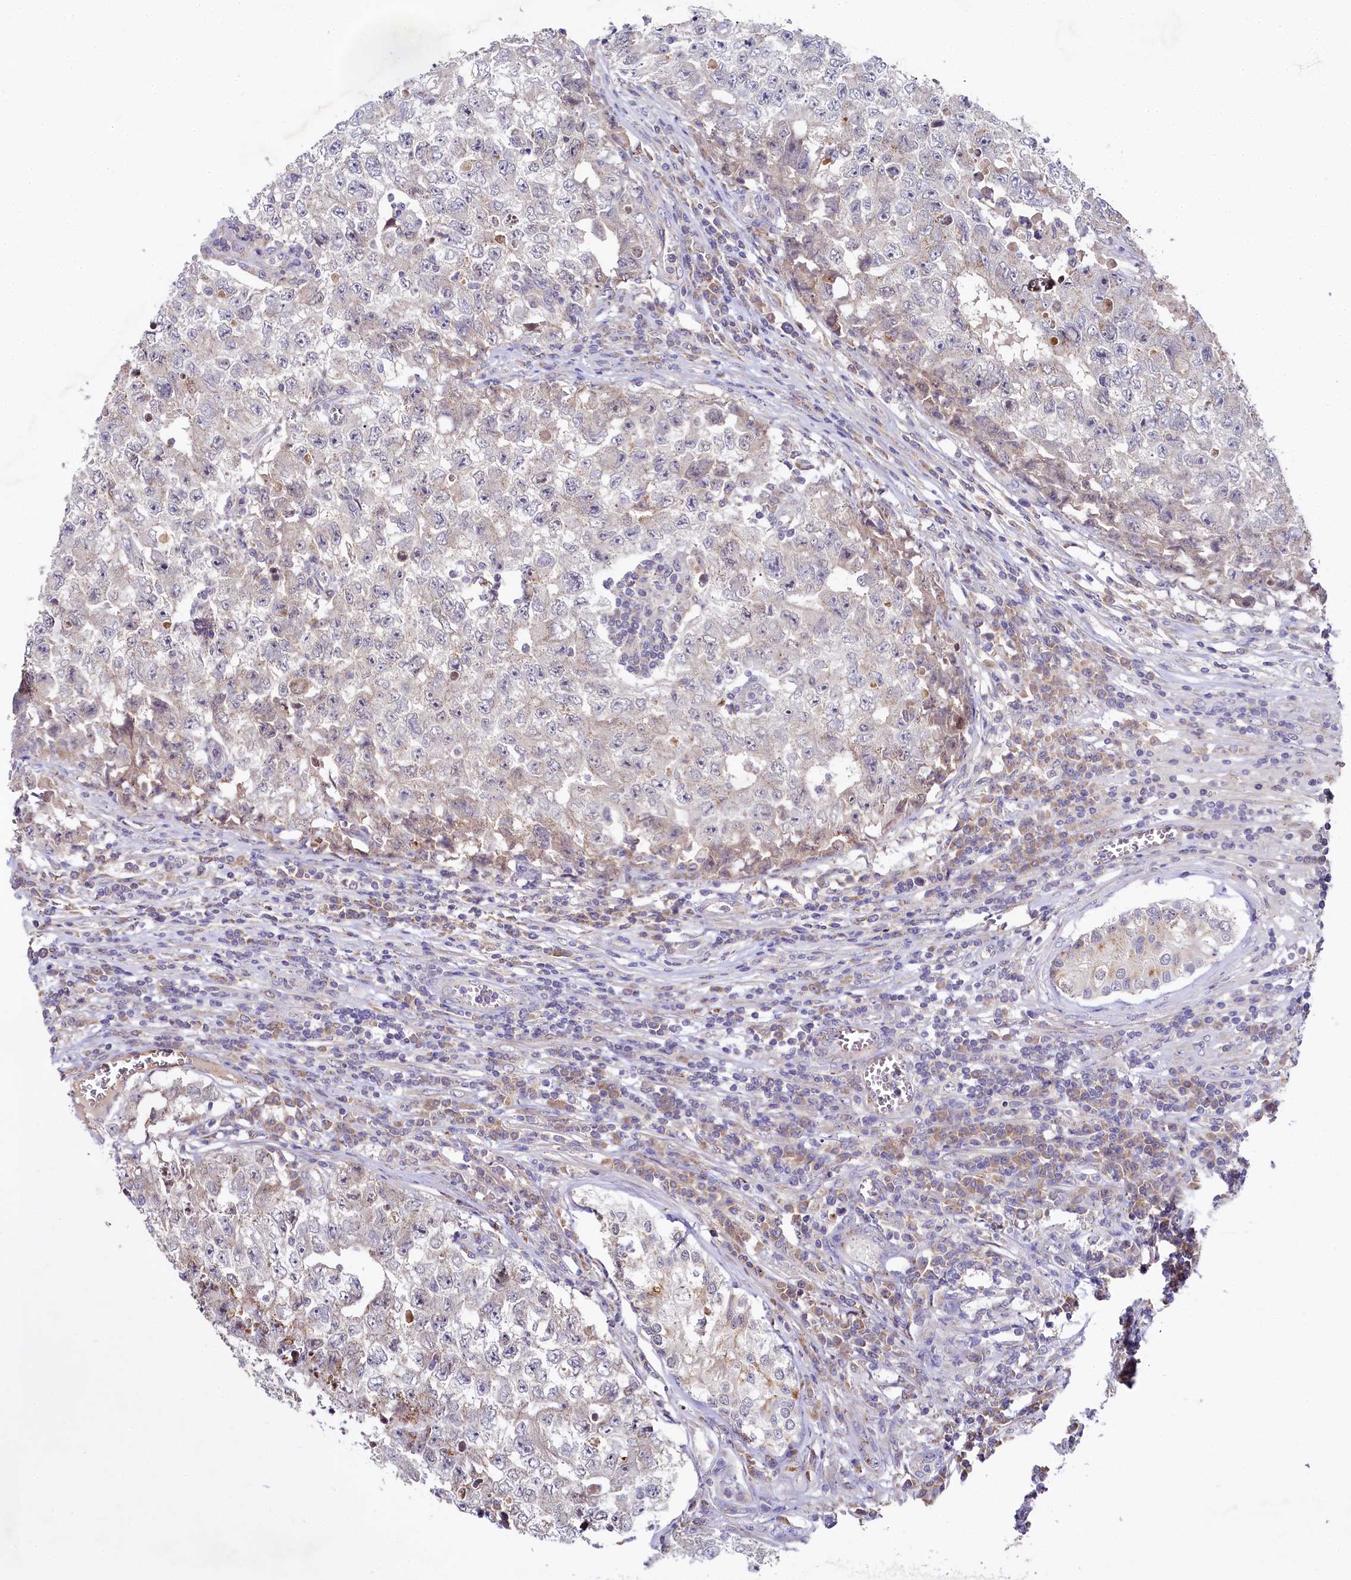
{"staining": {"intensity": "negative", "quantity": "none", "location": "none"}, "tissue": "testis cancer", "cell_type": "Tumor cells", "image_type": "cancer", "snomed": [{"axis": "morphology", "description": "Carcinoma, Embryonal, NOS"}, {"axis": "topography", "description": "Testis"}], "caption": "This photomicrograph is of testis cancer stained with immunohistochemistry (IHC) to label a protein in brown with the nuclei are counter-stained blue. There is no staining in tumor cells.", "gene": "SPINK9", "patient": {"sex": "male", "age": 17}}